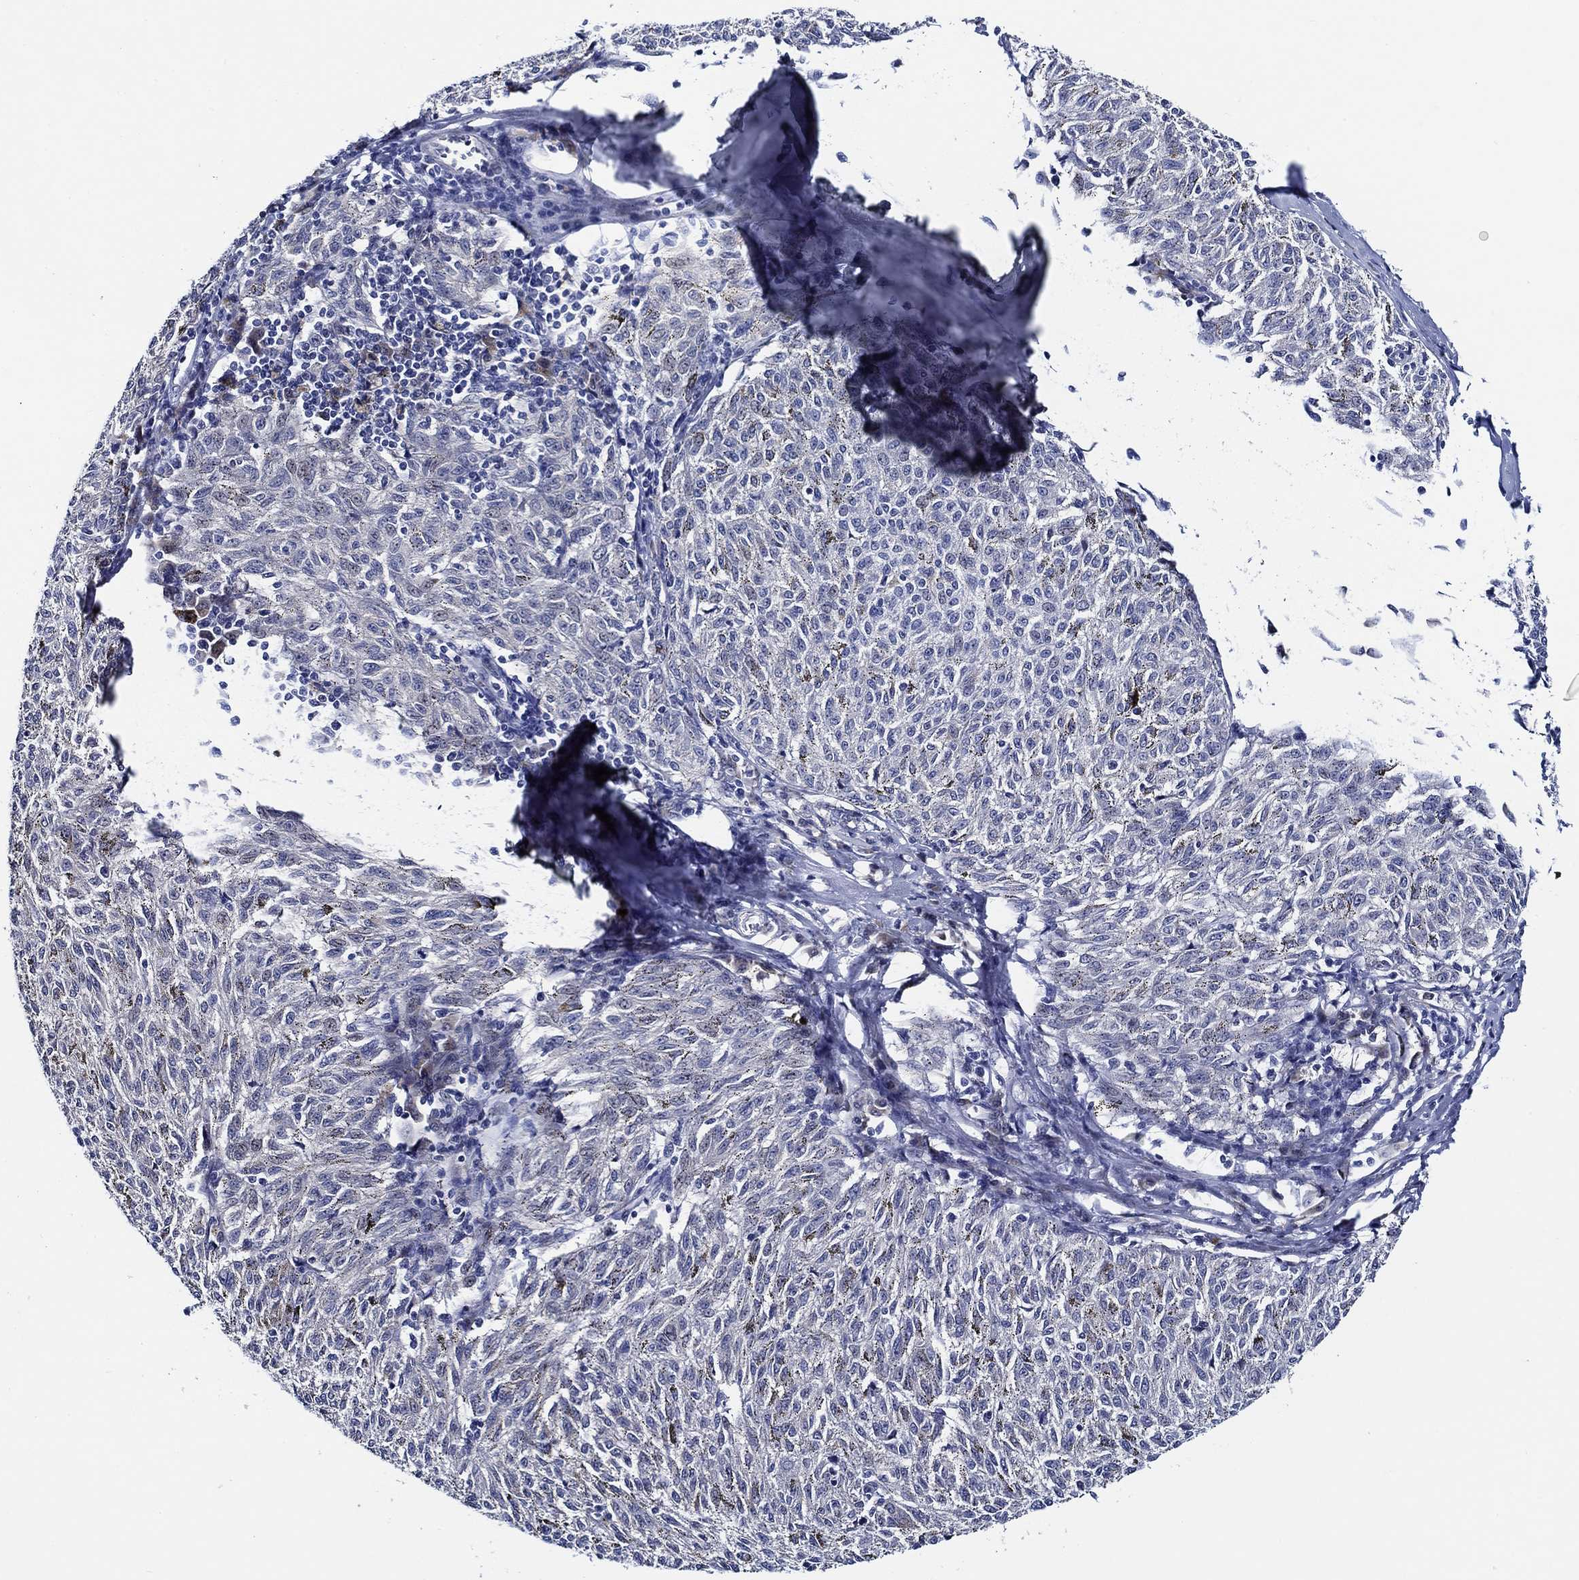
{"staining": {"intensity": "negative", "quantity": "none", "location": "none"}, "tissue": "melanoma", "cell_type": "Tumor cells", "image_type": "cancer", "snomed": [{"axis": "morphology", "description": "Malignant melanoma, NOS"}, {"axis": "topography", "description": "Skin"}], "caption": "This histopathology image is of malignant melanoma stained with immunohistochemistry (IHC) to label a protein in brown with the nuclei are counter-stained blue. There is no positivity in tumor cells. (DAB immunohistochemistry visualized using brightfield microscopy, high magnification).", "gene": "C8orf48", "patient": {"sex": "female", "age": 72}}